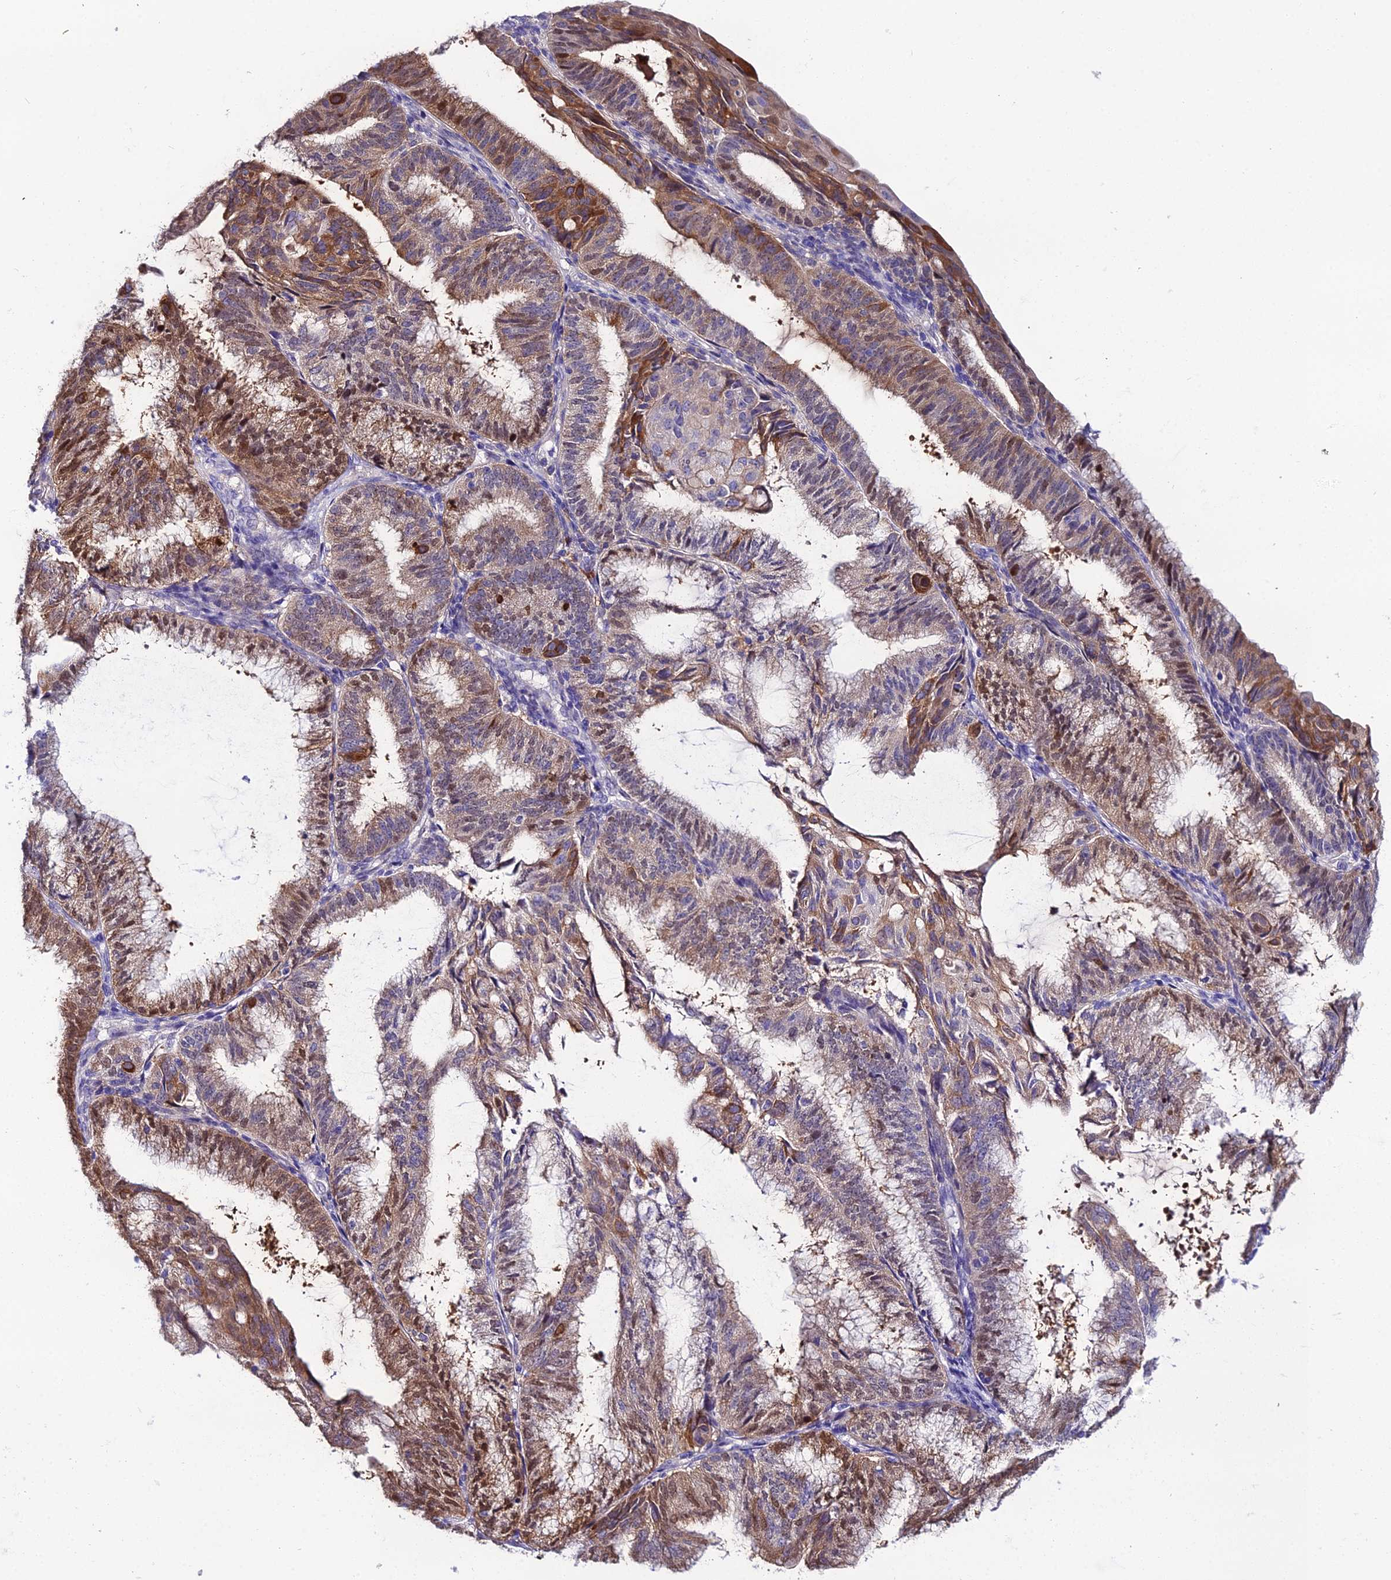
{"staining": {"intensity": "moderate", "quantity": ">75%", "location": "cytoplasmic/membranous,nuclear"}, "tissue": "endometrial cancer", "cell_type": "Tumor cells", "image_type": "cancer", "snomed": [{"axis": "morphology", "description": "Adenocarcinoma, NOS"}, {"axis": "topography", "description": "Endometrium"}], "caption": "This micrograph displays adenocarcinoma (endometrial) stained with immunohistochemistry to label a protein in brown. The cytoplasmic/membranous and nuclear of tumor cells show moderate positivity for the protein. Nuclei are counter-stained blue.", "gene": "MB21D2", "patient": {"sex": "female", "age": 49}}